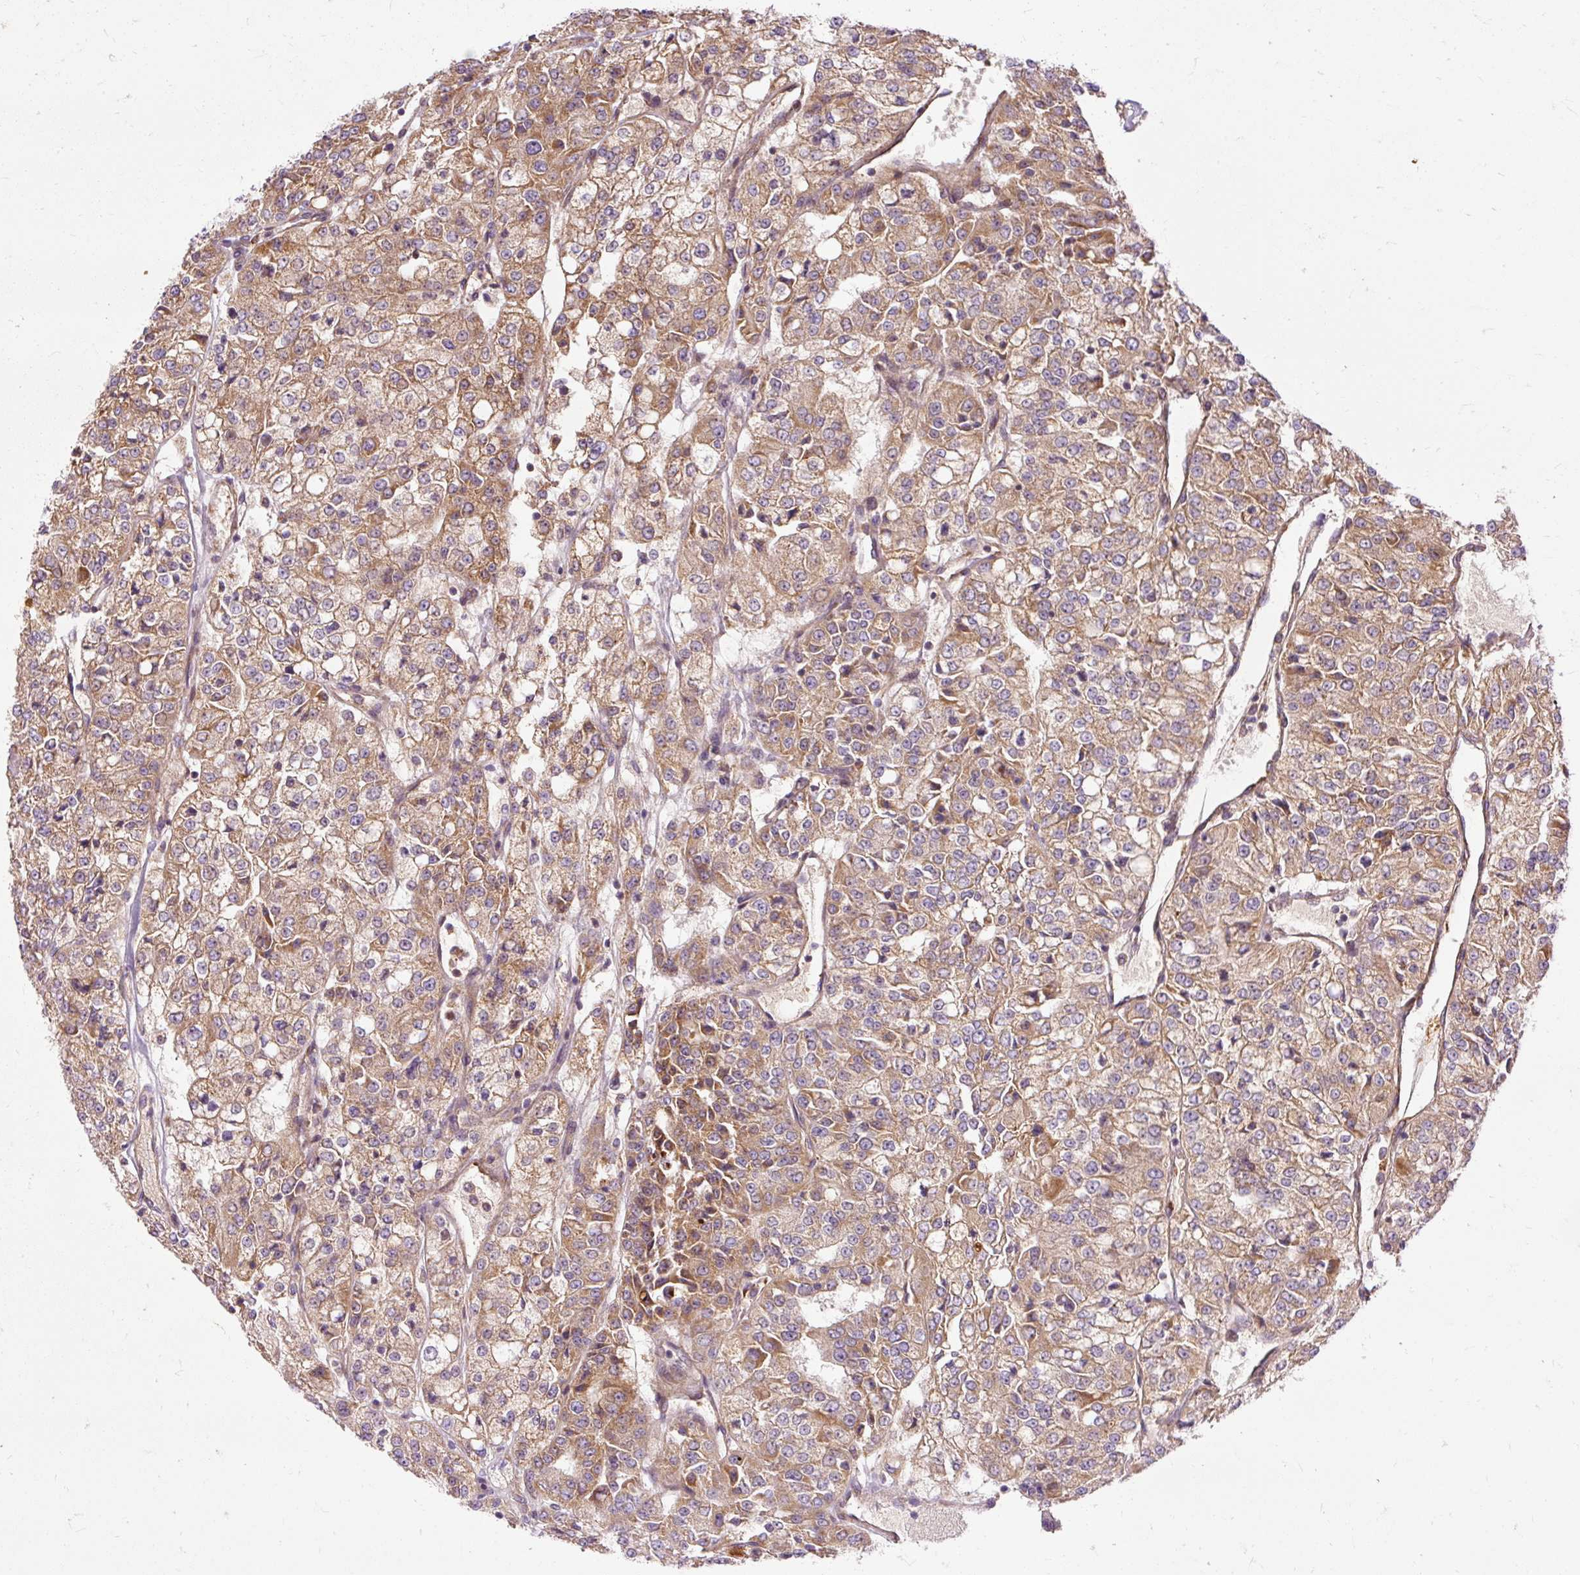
{"staining": {"intensity": "moderate", "quantity": ">75%", "location": "cytoplasmic/membranous"}, "tissue": "renal cancer", "cell_type": "Tumor cells", "image_type": "cancer", "snomed": [{"axis": "morphology", "description": "Adenocarcinoma, NOS"}, {"axis": "topography", "description": "Kidney"}], "caption": "Protein expression by immunohistochemistry demonstrates moderate cytoplasmic/membranous positivity in approximately >75% of tumor cells in renal adenocarcinoma. (DAB IHC with brightfield microscopy, high magnification).", "gene": "RIPOR3", "patient": {"sex": "female", "age": 63}}